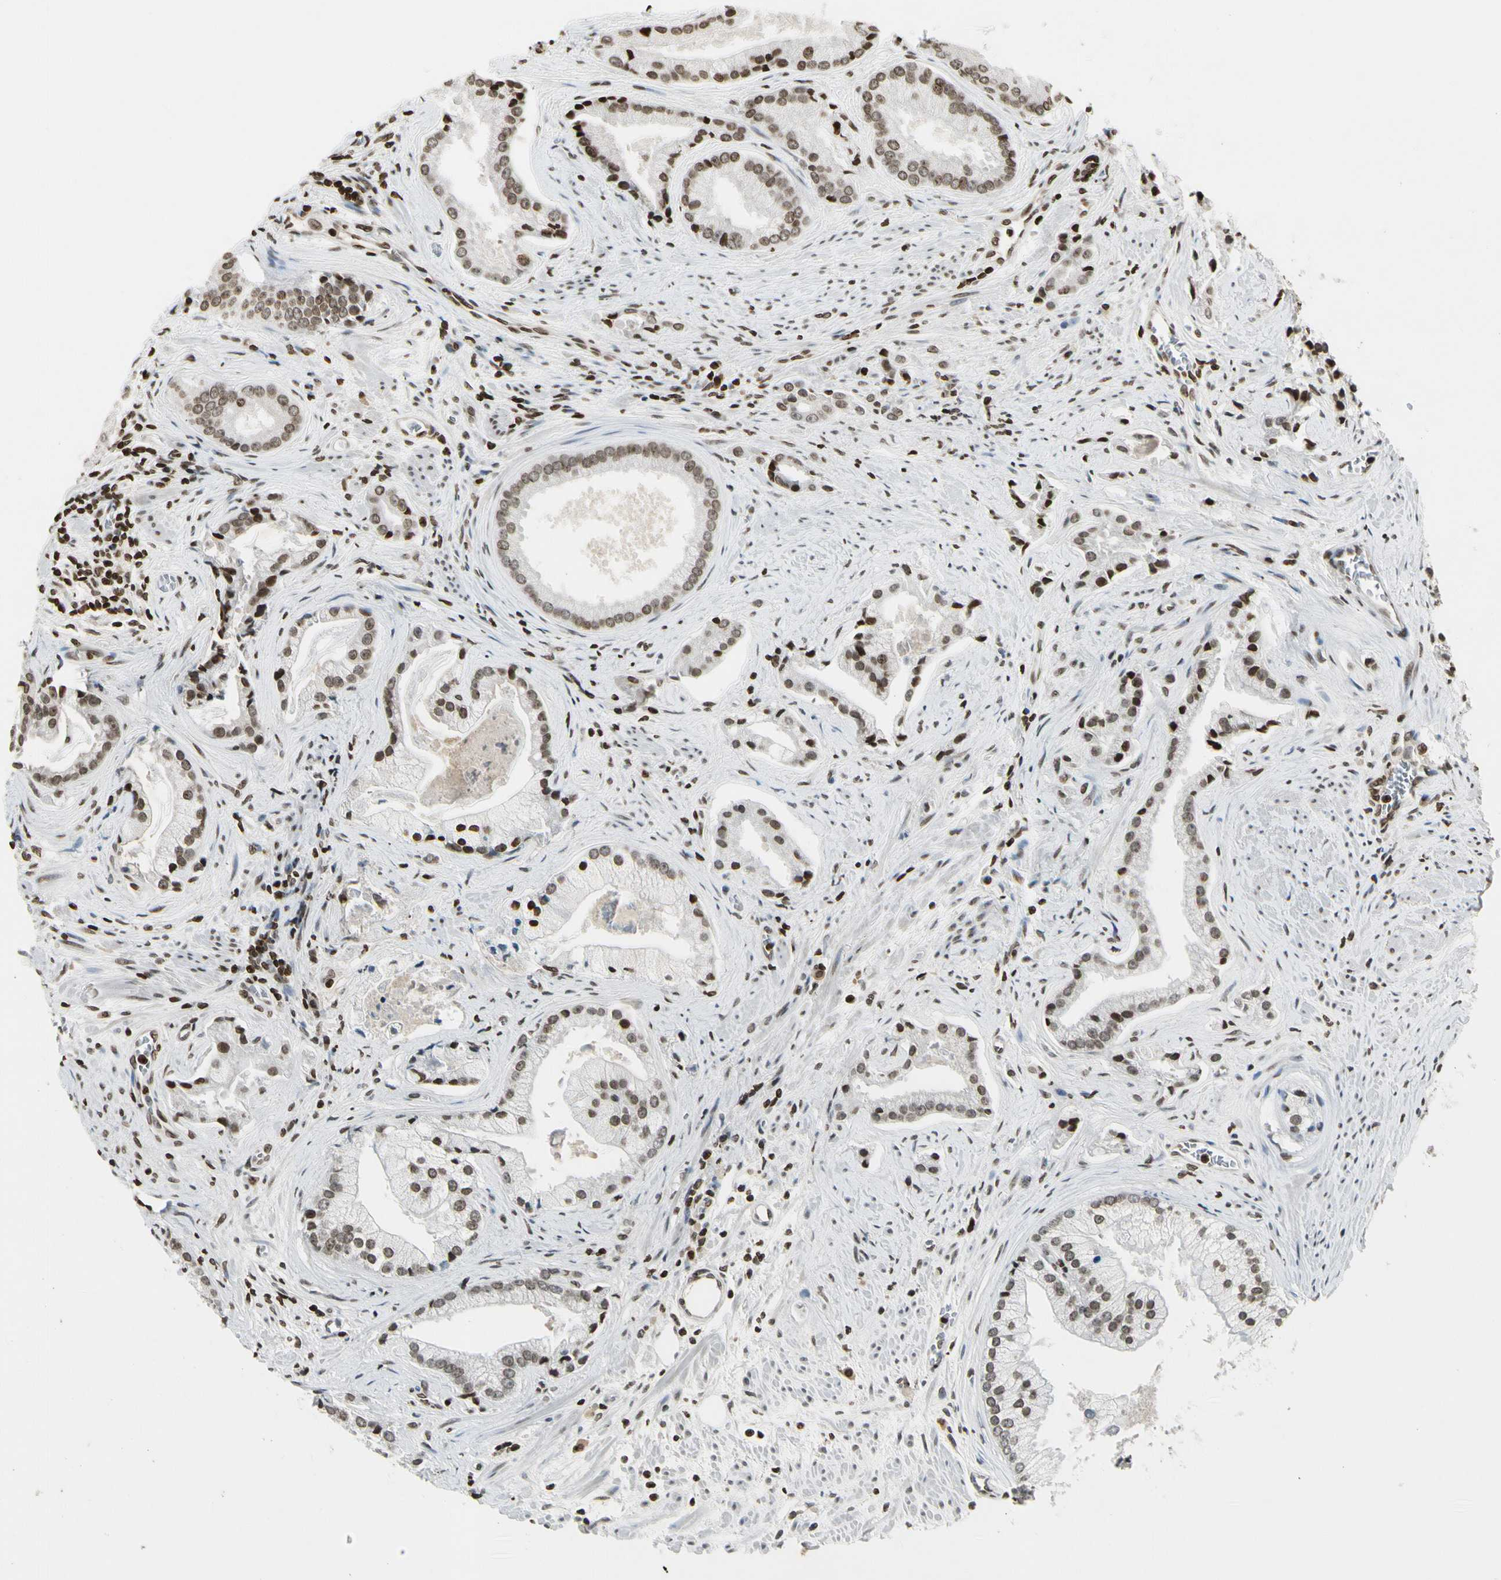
{"staining": {"intensity": "moderate", "quantity": "25%-75%", "location": "nuclear"}, "tissue": "prostate cancer", "cell_type": "Tumor cells", "image_type": "cancer", "snomed": [{"axis": "morphology", "description": "Adenocarcinoma, High grade"}, {"axis": "topography", "description": "Prostate"}], "caption": "DAB immunohistochemical staining of prostate cancer (high-grade adenocarcinoma) exhibits moderate nuclear protein positivity in about 25%-75% of tumor cells.", "gene": "RORA", "patient": {"sex": "male", "age": 67}}